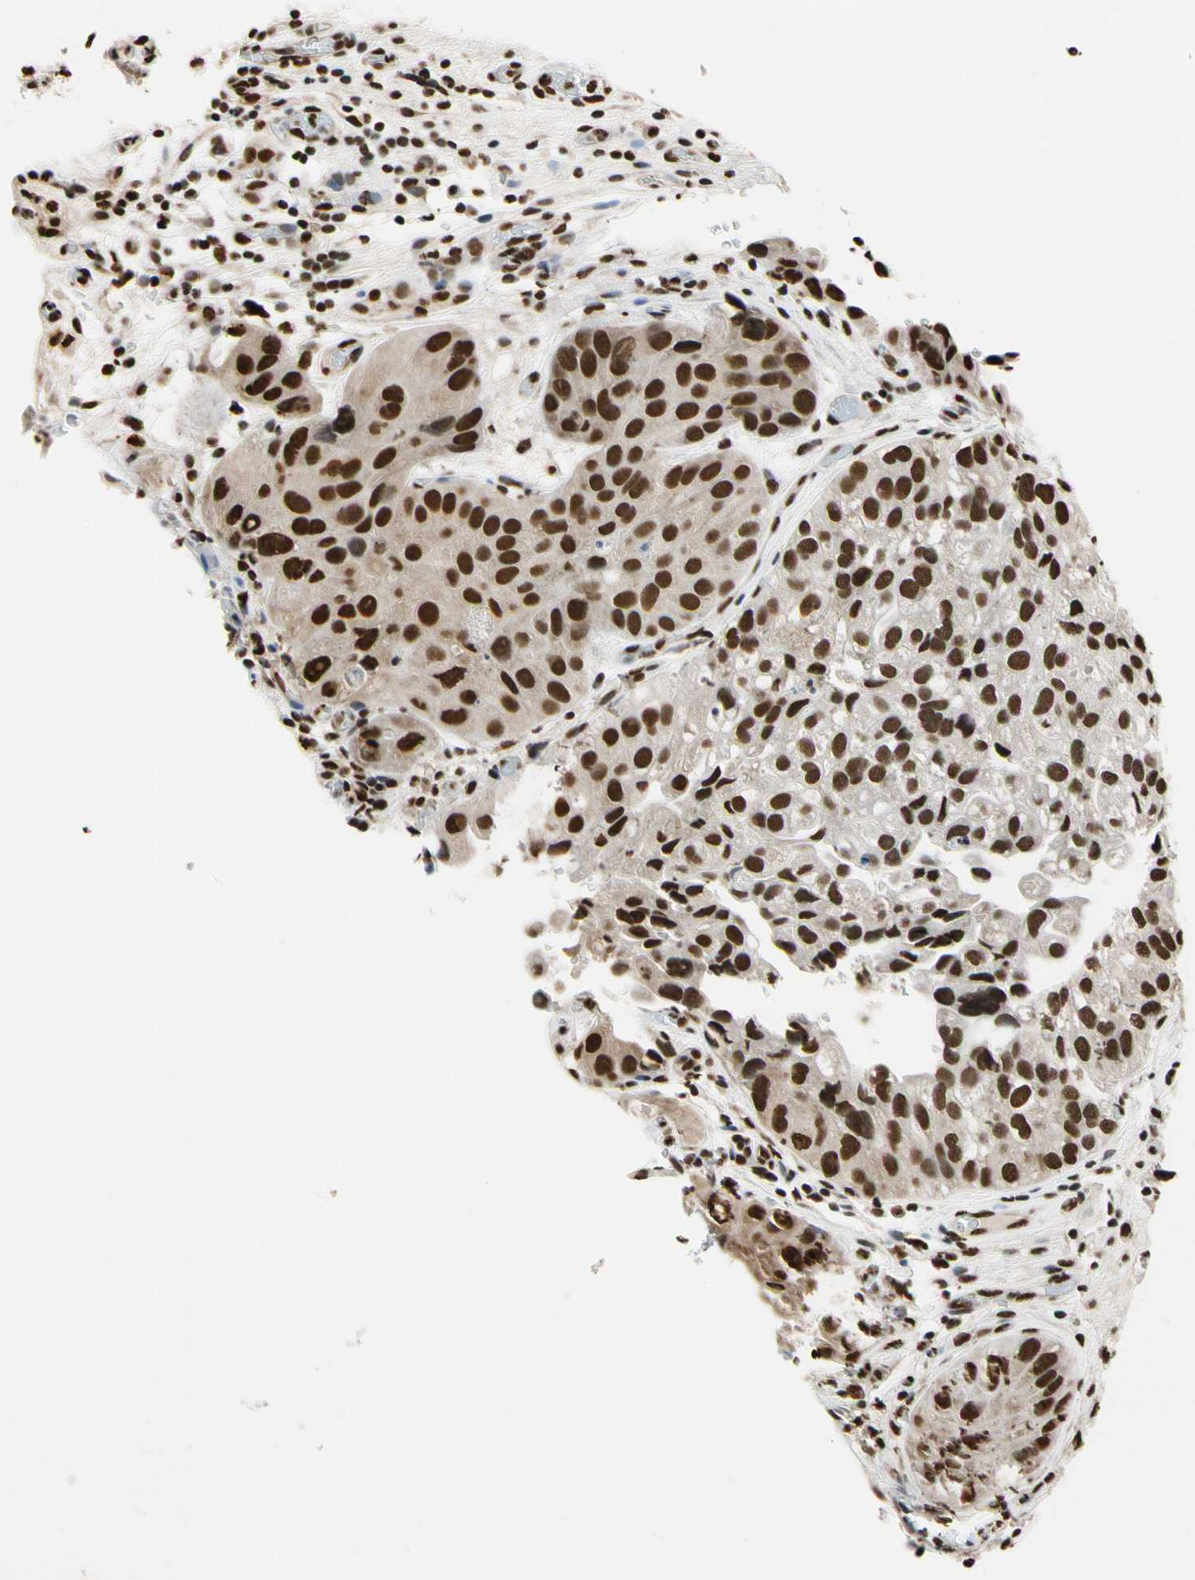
{"staining": {"intensity": "strong", "quantity": ">75%", "location": "nuclear"}, "tissue": "urothelial cancer", "cell_type": "Tumor cells", "image_type": "cancer", "snomed": [{"axis": "morphology", "description": "Urothelial carcinoma, High grade"}, {"axis": "topography", "description": "Urinary bladder"}], "caption": "This is an image of immunohistochemistry (IHC) staining of urothelial cancer, which shows strong positivity in the nuclear of tumor cells.", "gene": "HNRNPK", "patient": {"sex": "female", "age": 64}}